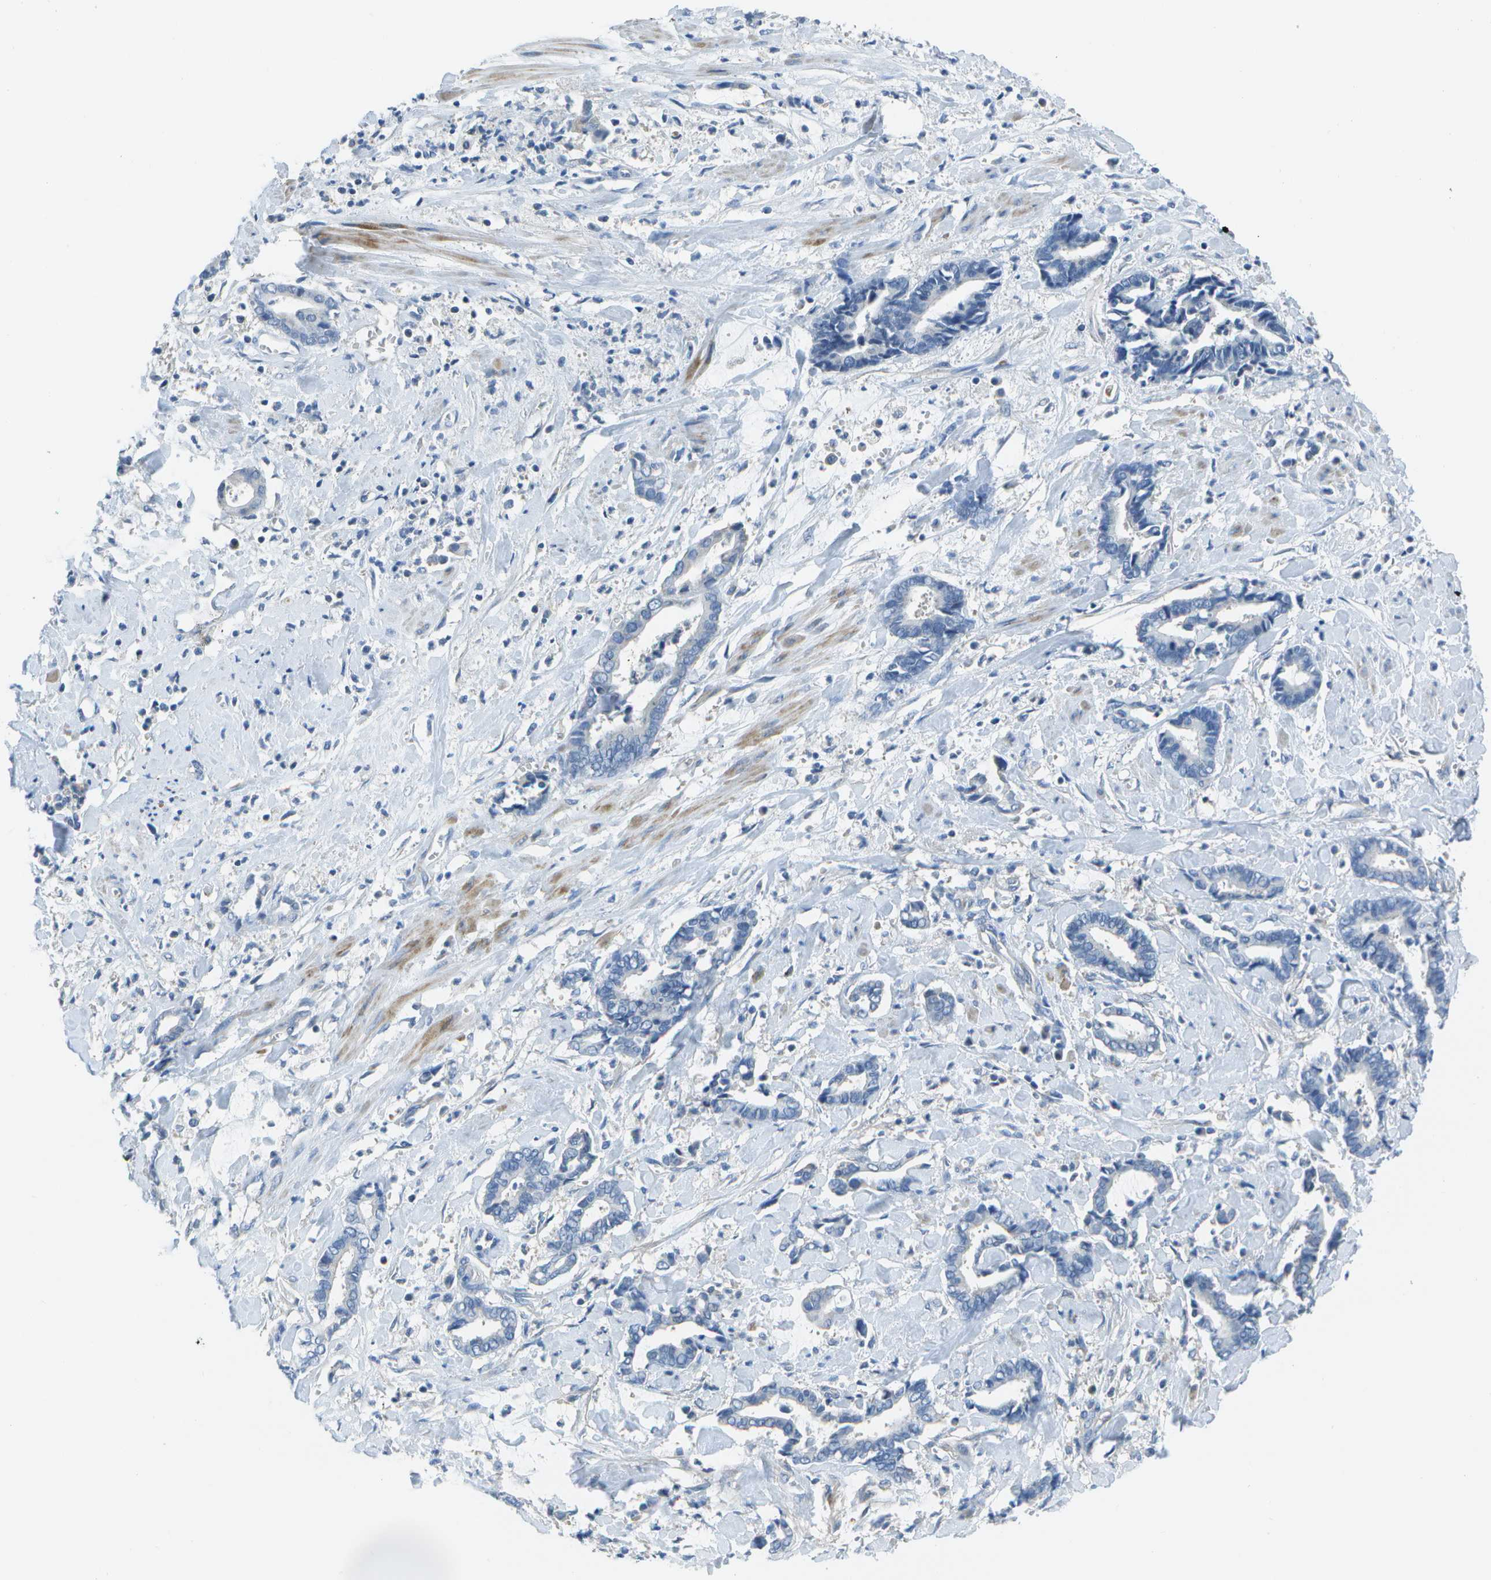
{"staining": {"intensity": "negative", "quantity": "none", "location": "none"}, "tissue": "cervical cancer", "cell_type": "Tumor cells", "image_type": "cancer", "snomed": [{"axis": "morphology", "description": "Adenocarcinoma, NOS"}, {"axis": "topography", "description": "Cervix"}], "caption": "Tumor cells show no significant protein positivity in cervical cancer (adenocarcinoma). The staining is performed using DAB brown chromogen with nuclei counter-stained in using hematoxylin.", "gene": "DCT", "patient": {"sex": "female", "age": 44}}